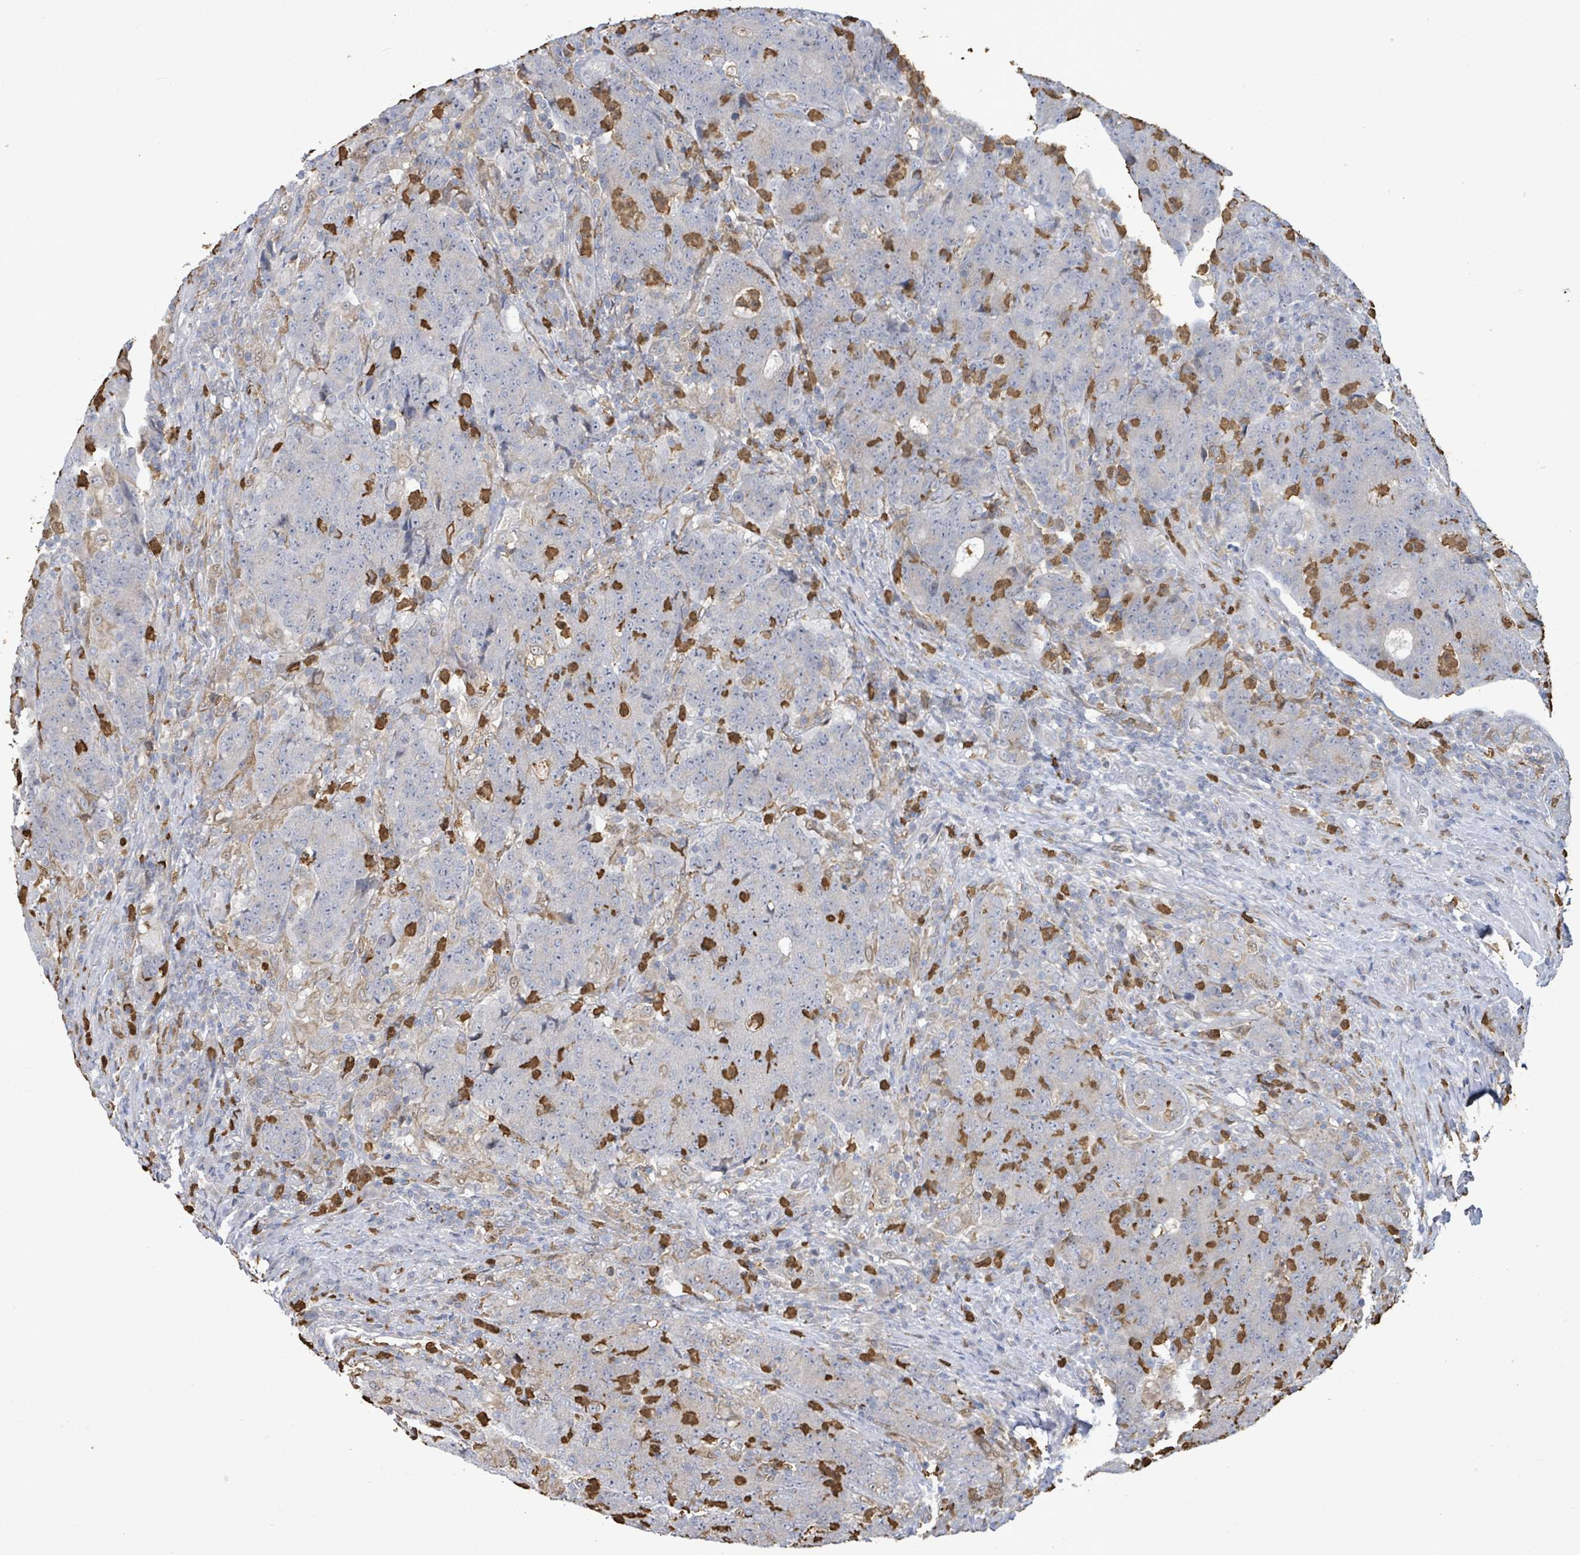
{"staining": {"intensity": "negative", "quantity": "none", "location": "none"}, "tissue": "colorectal cancer", "cell_type": "Tumor cells", "image_type": "cancer", "snomed": [{"axis": "morphology", "description": "Adenocarcinoma, NOS"}, {"axis": "topography", "description": "Colon"}], "caption": "The photomicrograph displays no significant expression in tumor cells of colorectal adenocarcinoma. (Brightfield microscopy of DAB (3,3'-diaminobenzidine) immunohistochemistry (IHC) at high magnification).", "gene": "FAM210A", "patient": {"sex": "female", "age": 75}}